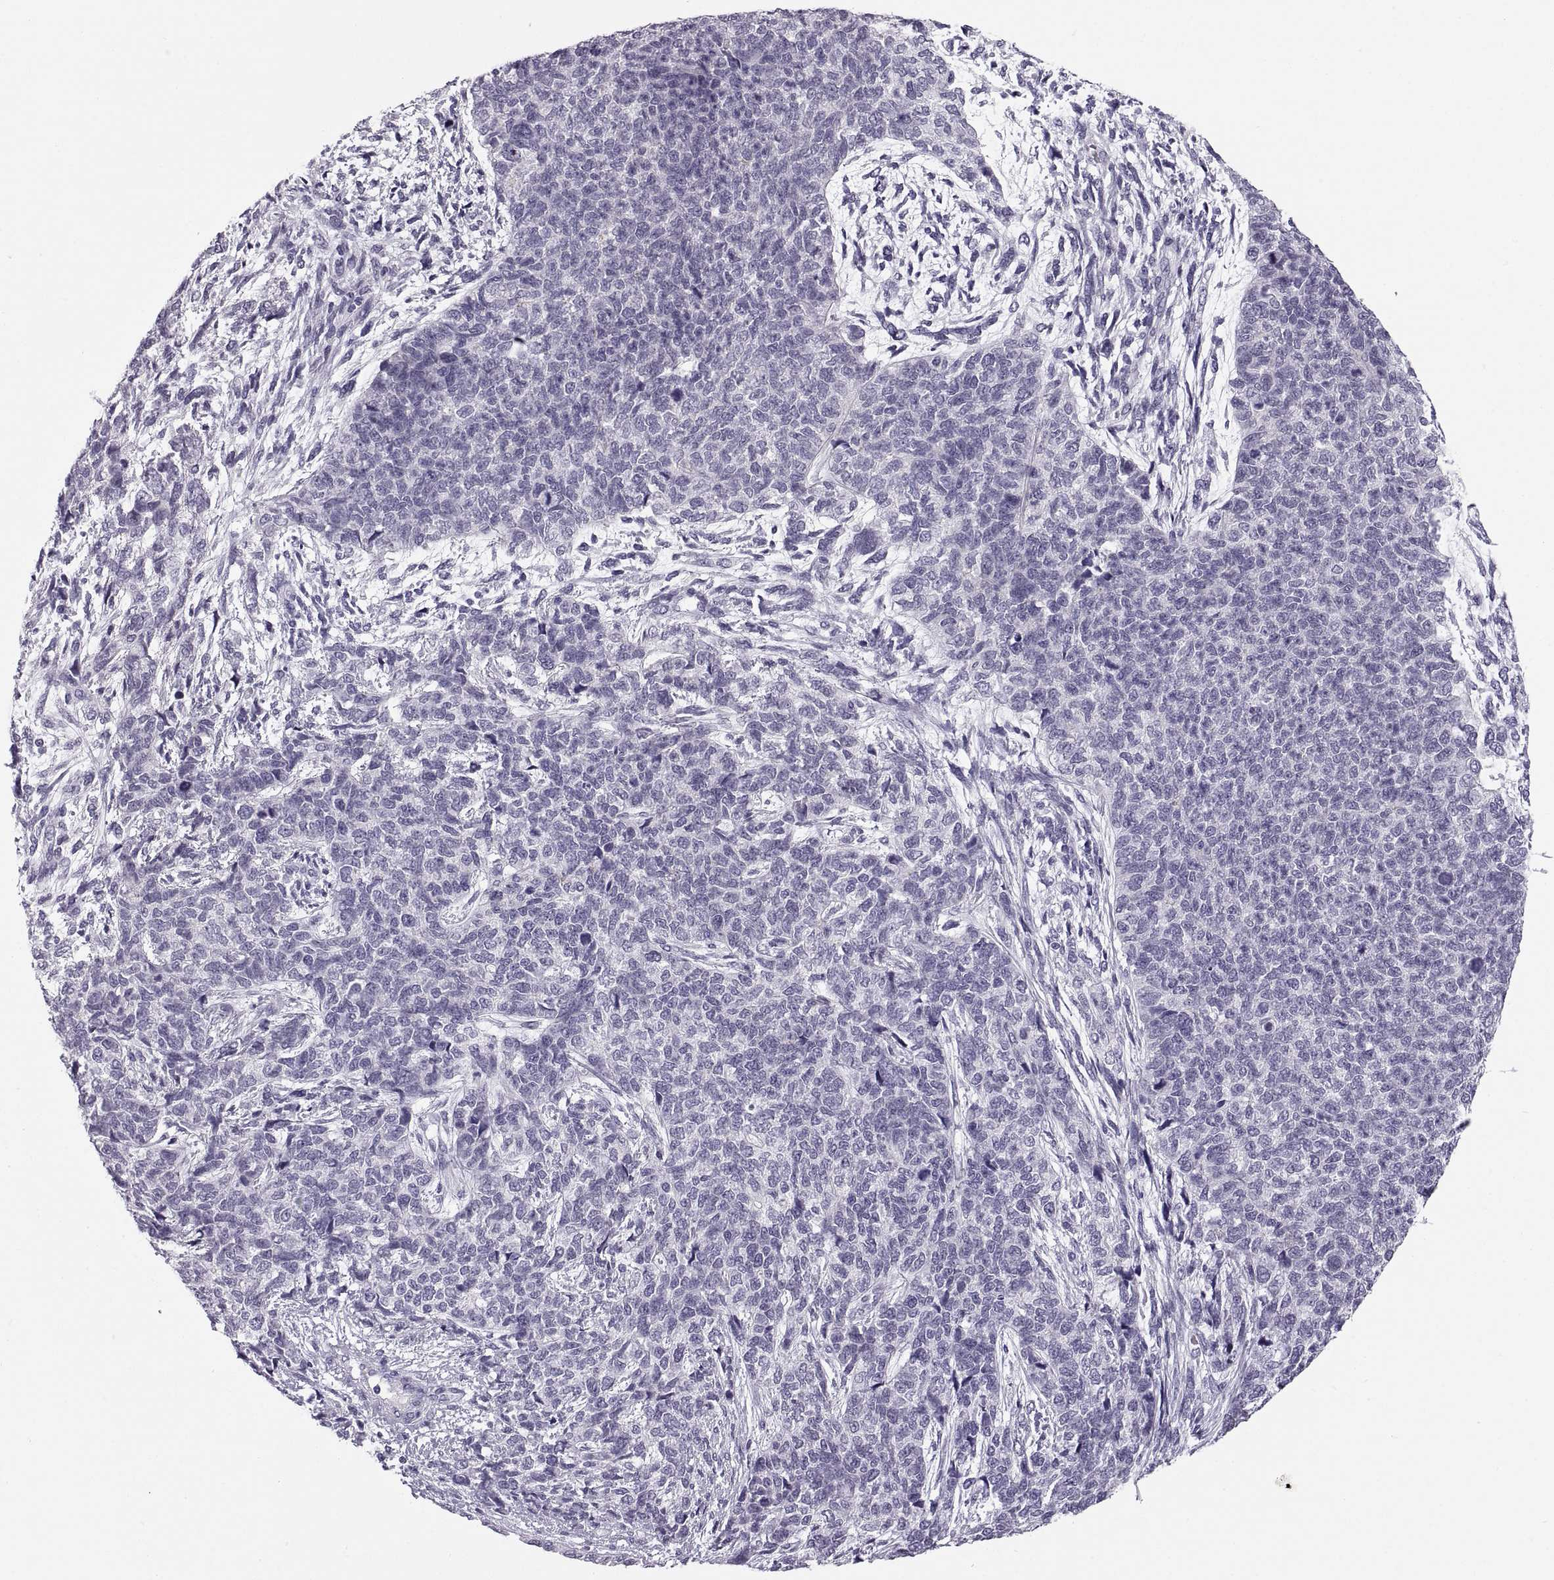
{"staining": {"intensity": "negative", "quantity": "none", "location": "none"}, "tissue": "cervical cancer", "cell_type": "Tumor cells", "image_type": "cancer", "snomed": [{"axis": "morphology", "description": "Squamous cell carcinoma, NOS"}, {"axis": "topography", "description": "Cervix"}], "caption": "Cervical squamous cell carcinoma was stained to show a protein in brown. There is no significant expression in tumor cells. The staining was performed using DAB to visualize the protein expression in brown, while the nuclei were stained in blue with hematoxylin (Magnification: 20x).", "gene": "QRICH2", "patient": {"sex": "female", "age": 63}}